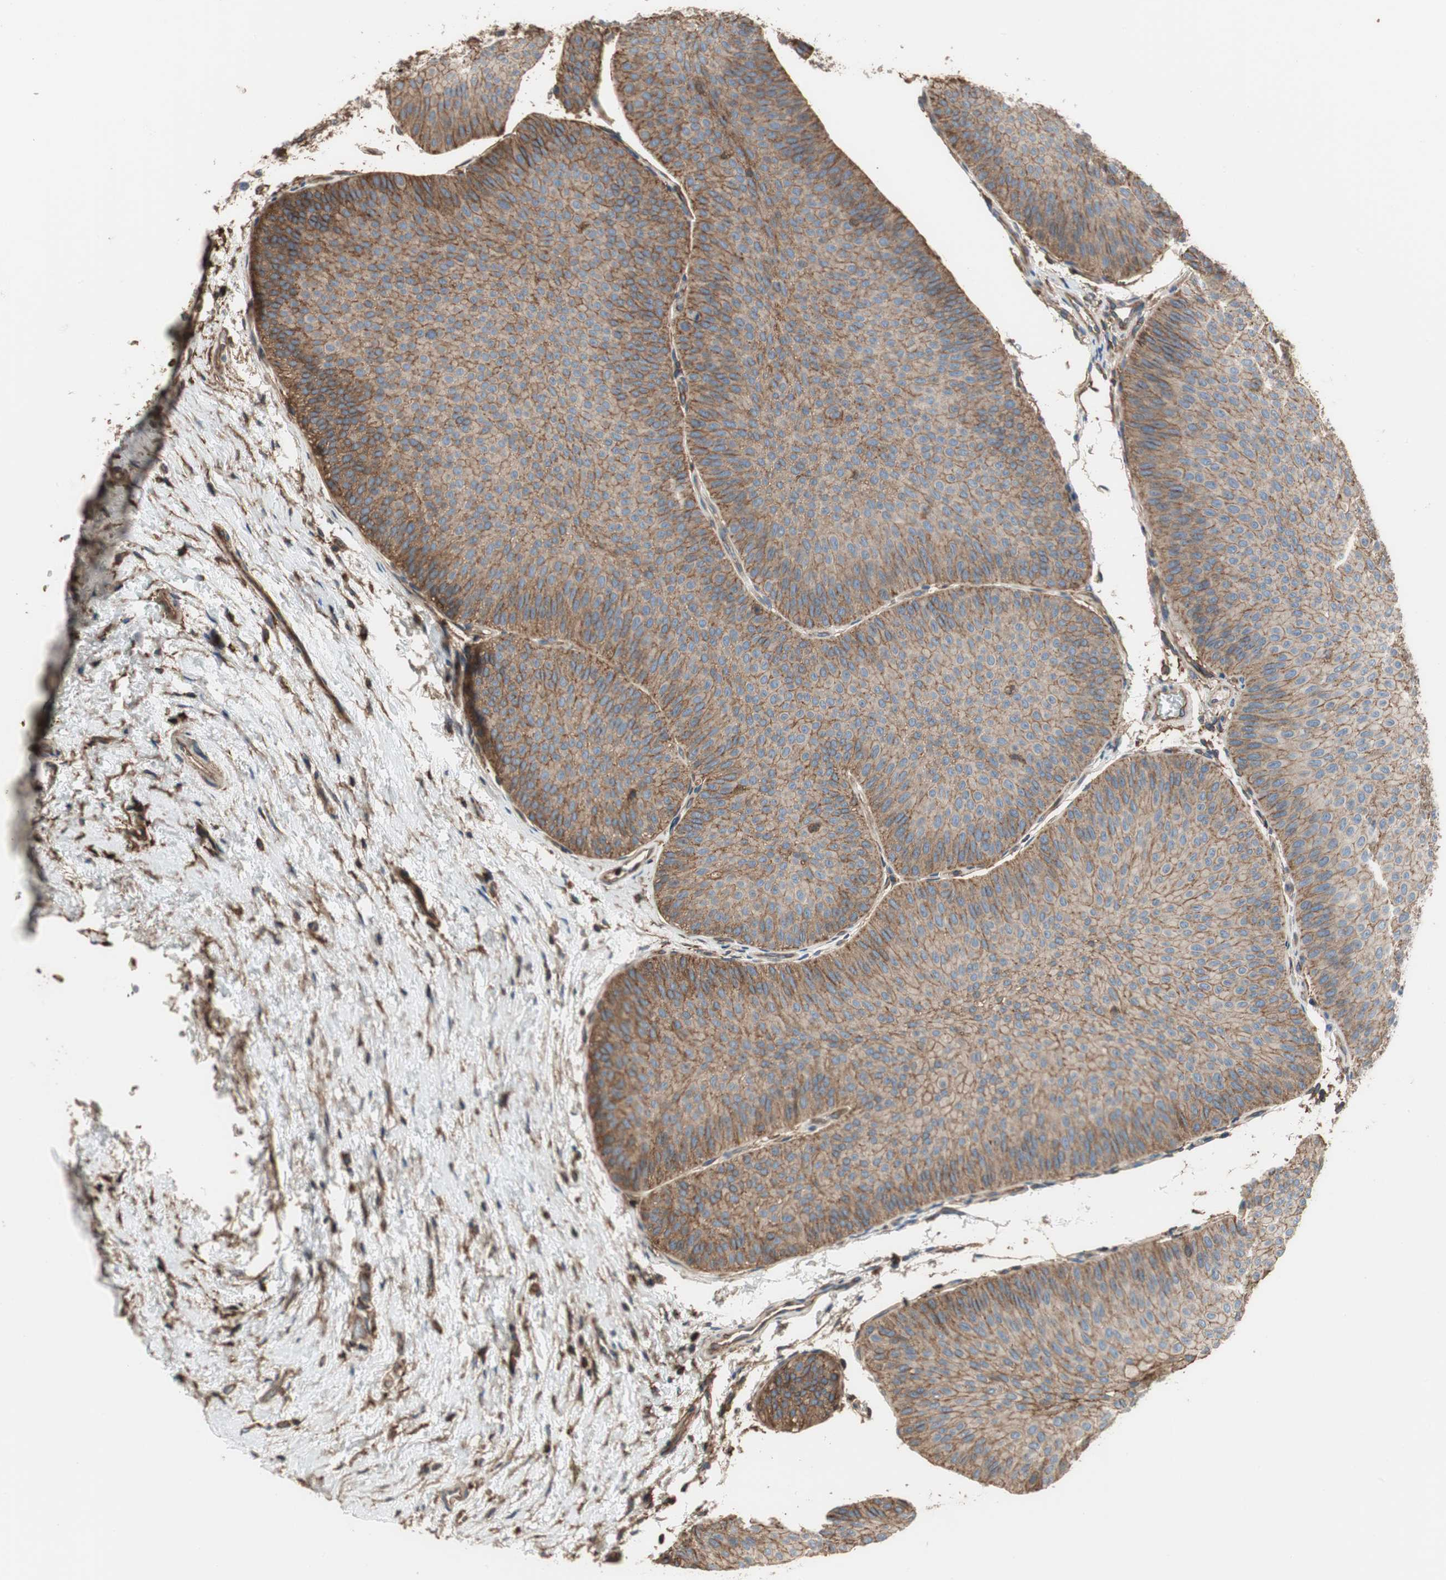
{"staining": {"intensity": "moderate", "quantity": ">75%", "location": "cytoplasmic/membranous"}, "tissue": "urothelial cancer", "cell_type": "Tumor cells", "image_type": "cancer", "snomed": [{"axis": "morphology", "description": "Urothelial carcinoma, Low grade"}, {"axis": "topography", "description": "Urinary bladder"}], "caption": "Protein expression analysis of urothelial cancer reveals moderate cytoplasmic/membranous staining in about >75% of tumor cells.", "gene": "IL1RL1", "patient": {"sex": "female", "age": 60}}